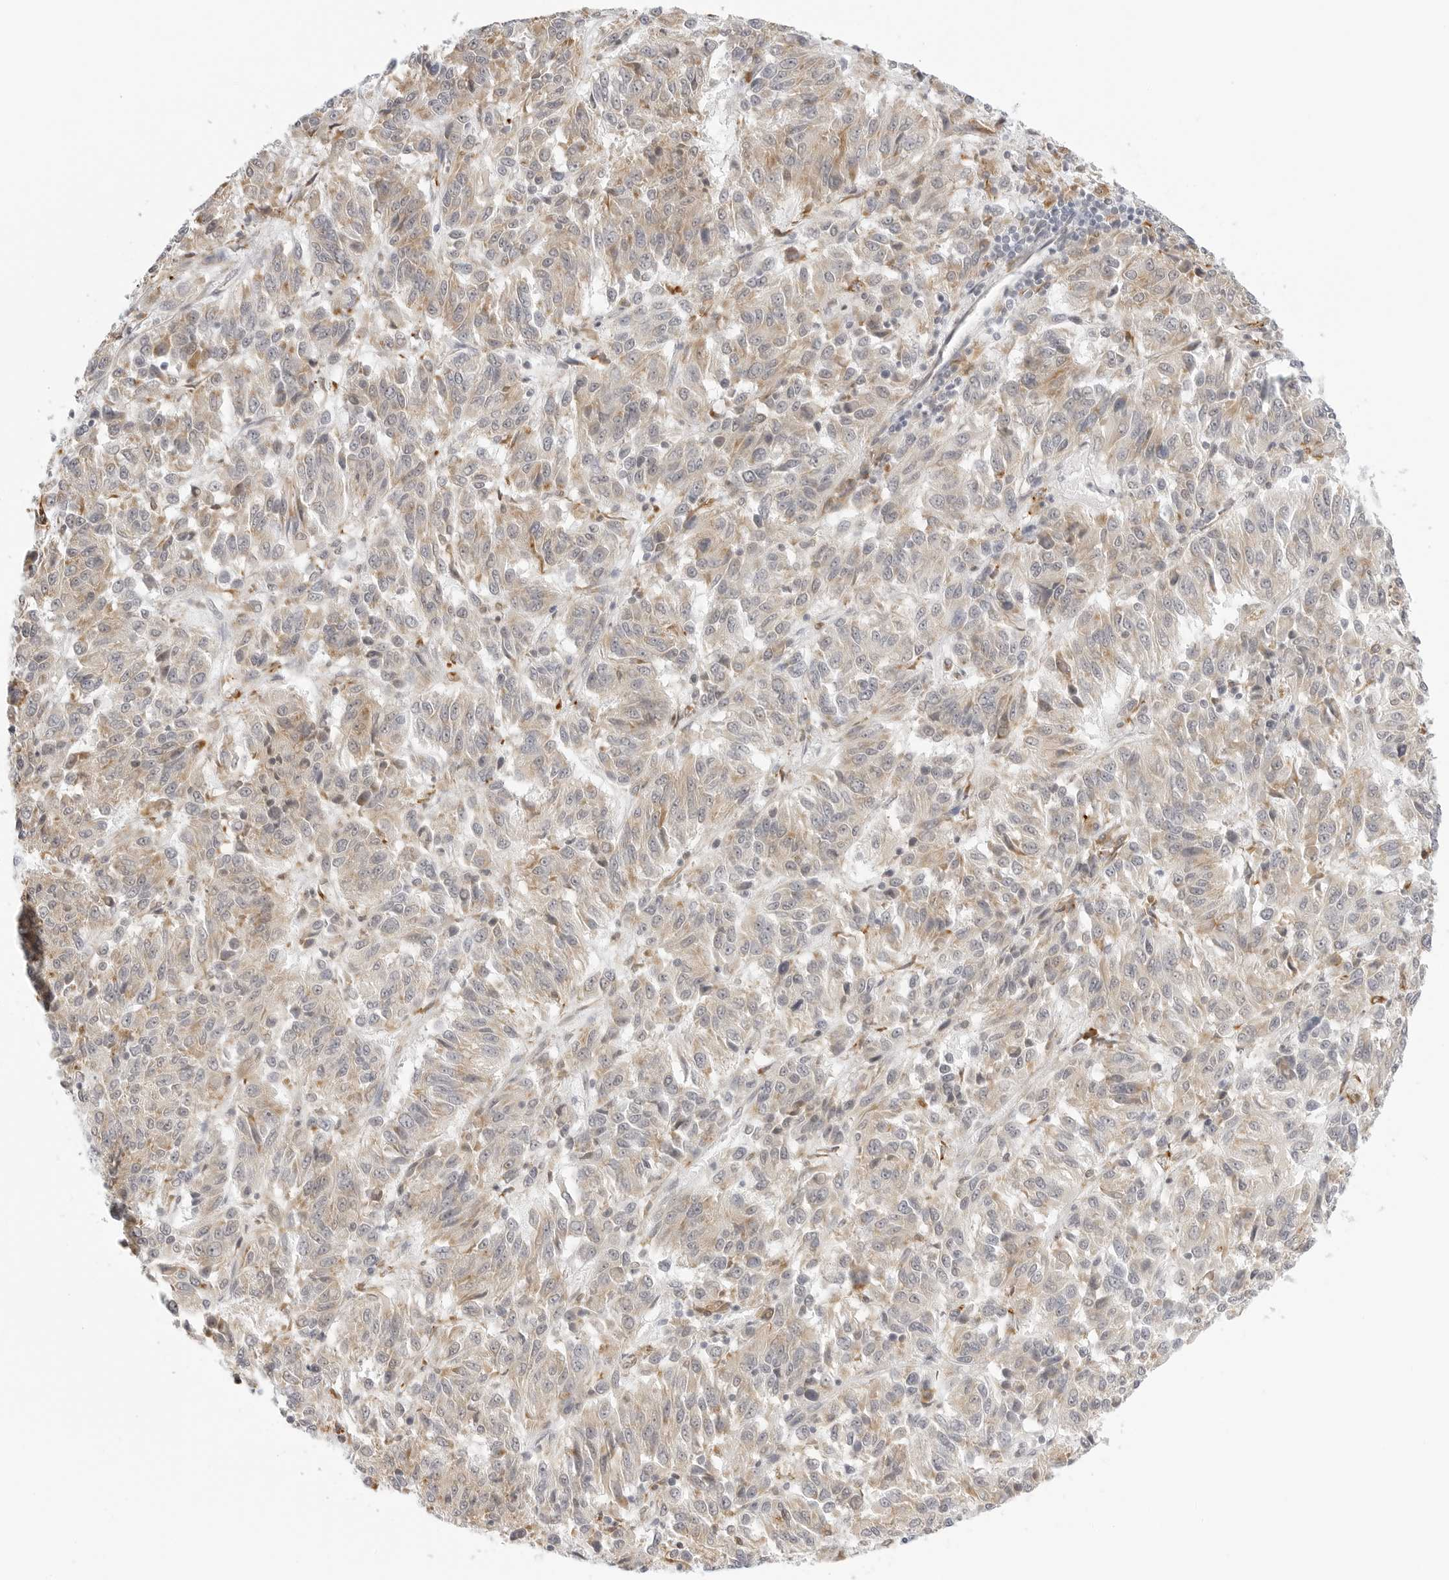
{"staining": {"intensity": "weak", "quantity": "<25%", "location": "cytoplasmic/membranous"}, "tissue": "melanoma", "cell_type": "Tumor cells", "image_type": "cancer", "snomed": [{"axis": "morphology", "description": "Malignant melanoma, Metastatic site"}, {"axis": "topography", "description": "Lung"}], "caption": "IHC micrograph of neoplastic tissue: human malignant melanoma (metastatic site) stained with DAB reveals no significant protein expression in tumor cells.", "gene": "THEM4", "patient": {"sex": "male", "age": 64}}